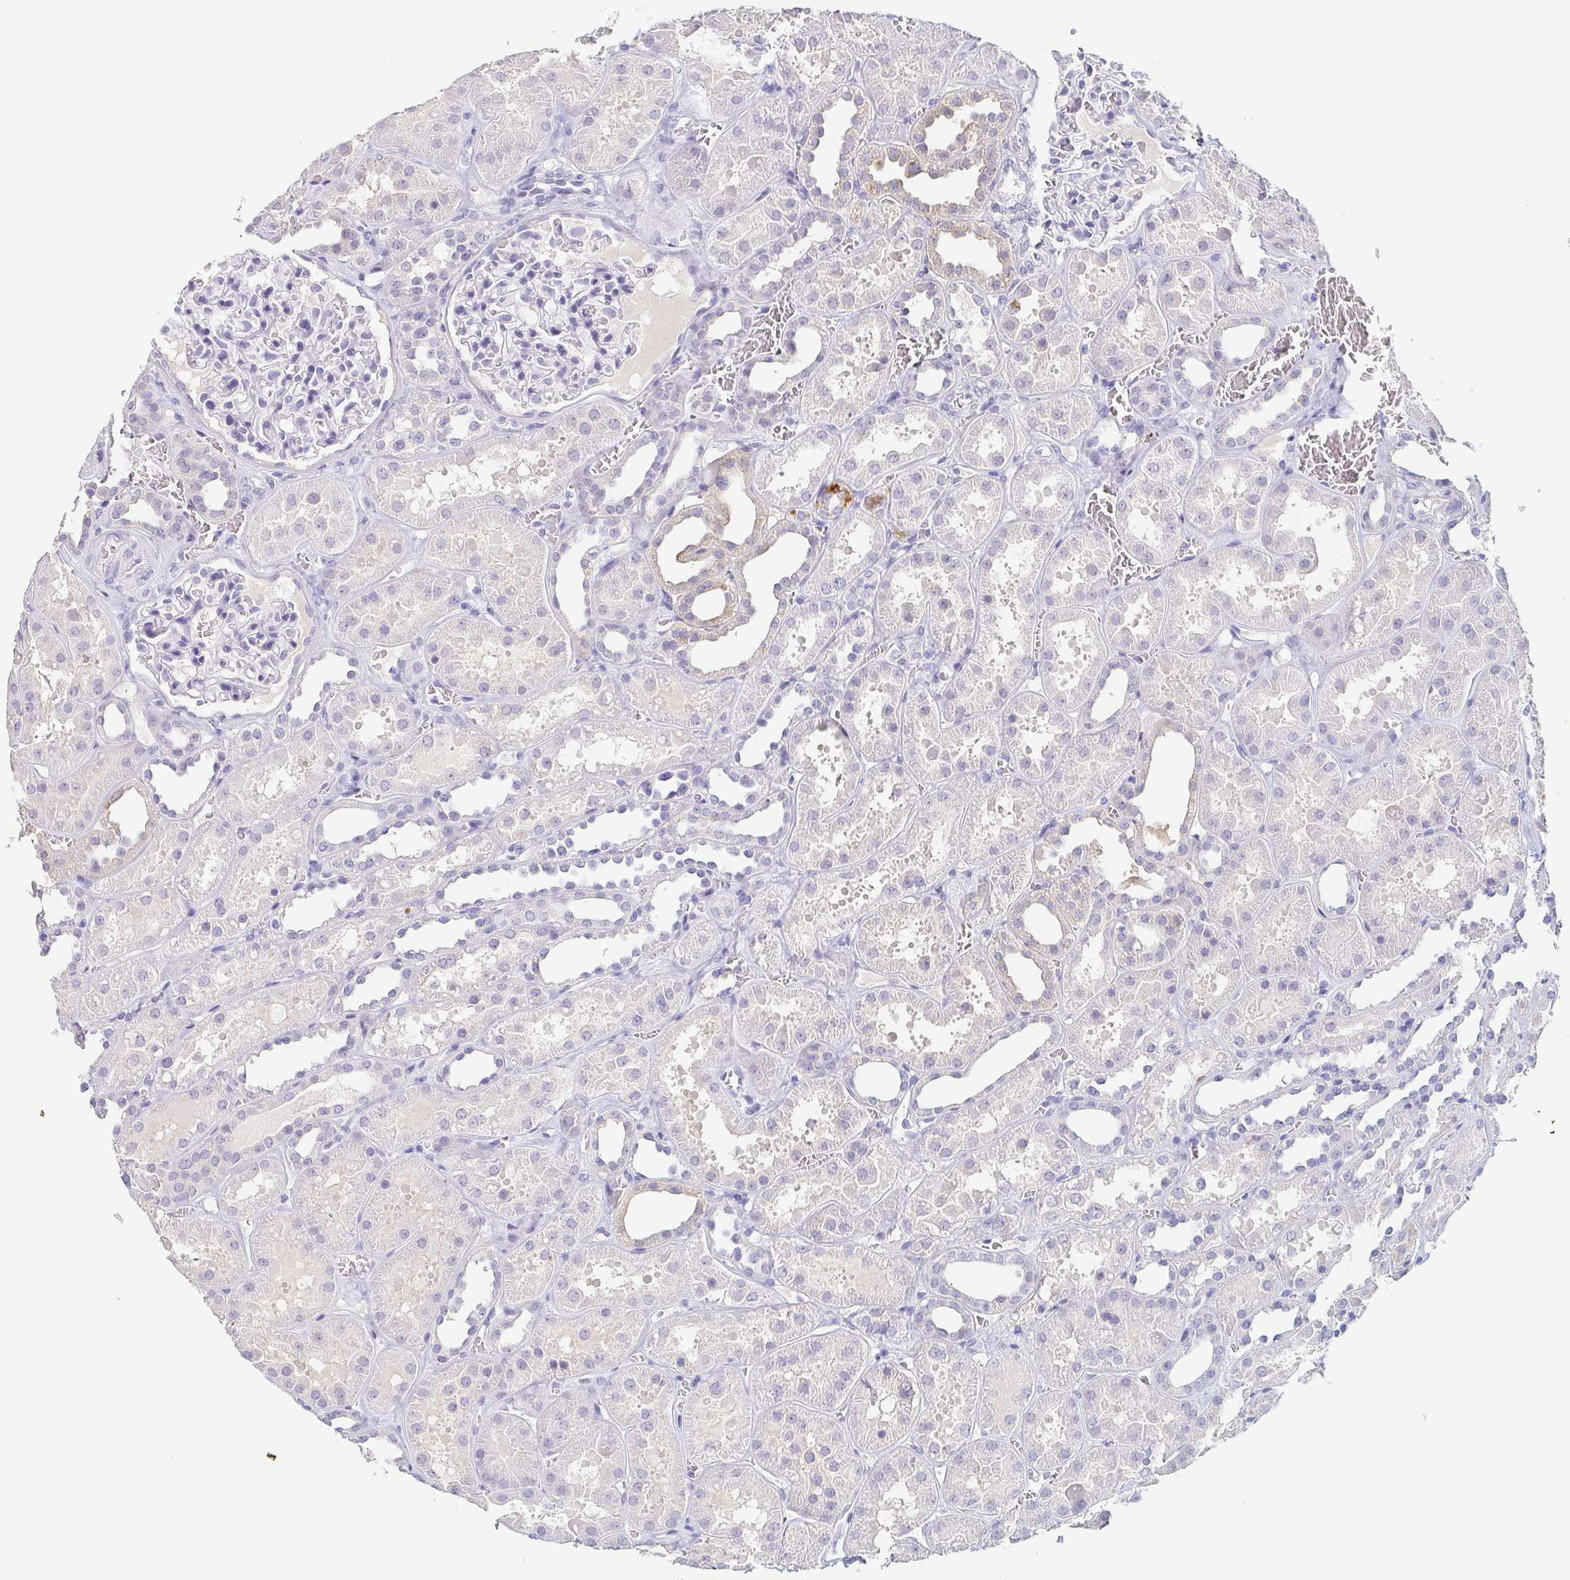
{"staining": {"intensity": "negative", "quantity": "none", "location": "none"}, "tissue": "kidney", "cell_type": "Cells in glomeruli", "image_type": "normal", "snomed": [{"axis": "morphology", "description": "Normal tissue, NOS"}, {"axis": "topography", "description": "Kidney"}], "caption": "An IHC image of unremarkable kidney is shown. There is no staining in cells in glomeruli of kidney.", "gene": "ITLN1", "patient": {"sex": "female", "age": 41}}